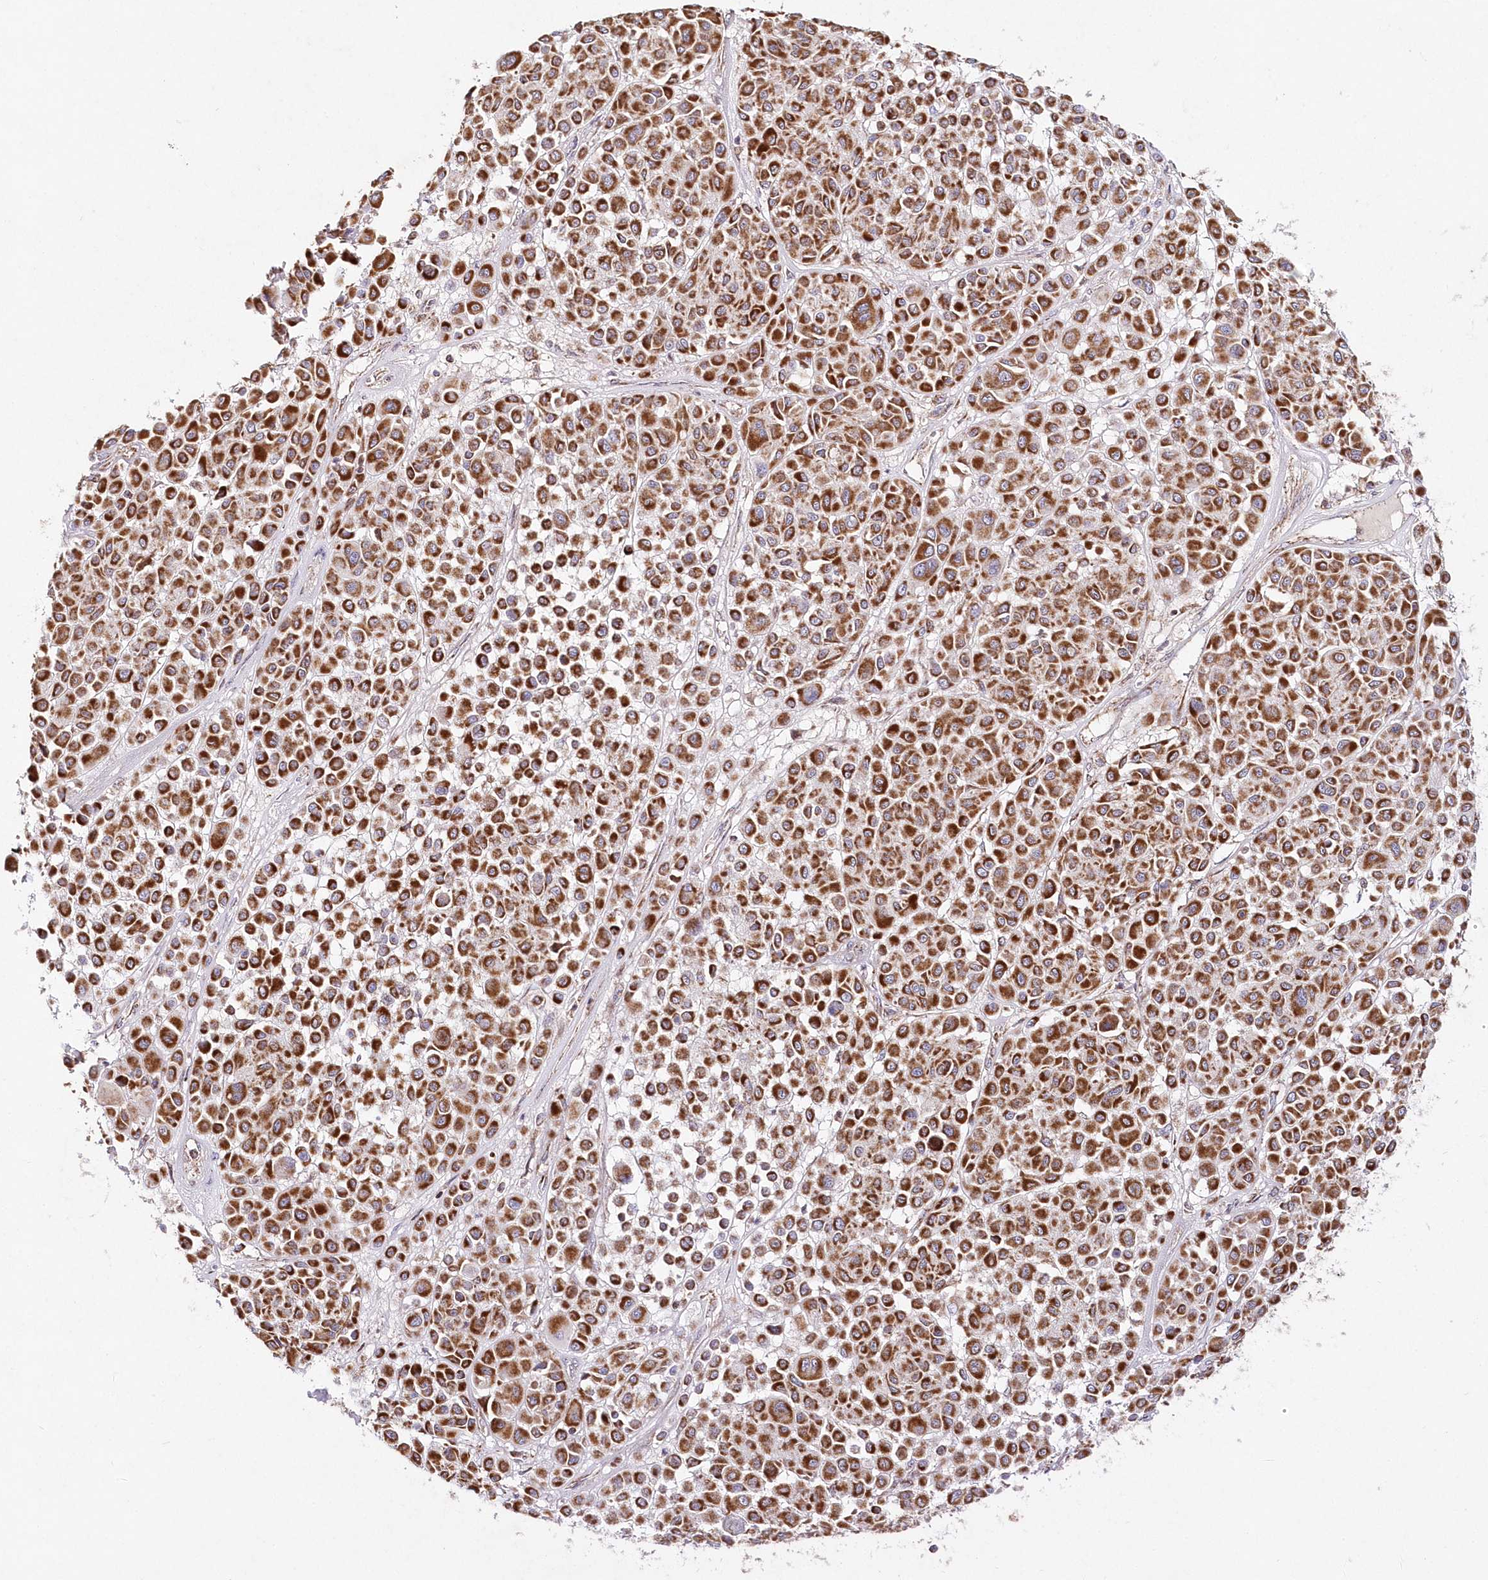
{"staining": {"intensity": "strong", "quantity": ">75%", "location": "cytoplasmic/membranous"}, "tissue": "melanoma", "cell_type": "Tumor cells", "image_type": "cancer", "snomed": [{"axis": "morphology", "description": "Malignant melanoma, Metastatic site"}, {"axis": "topography", "description": "Soft tissue"}], "caption": "Human melanoma stained for a protein (brown) demonstrates strong cytoplasmic/membranous positive positivity in approximately >75% of tumor cells.", "gene": "DNA2", "patient": {"sex": "male", "age": 41}}